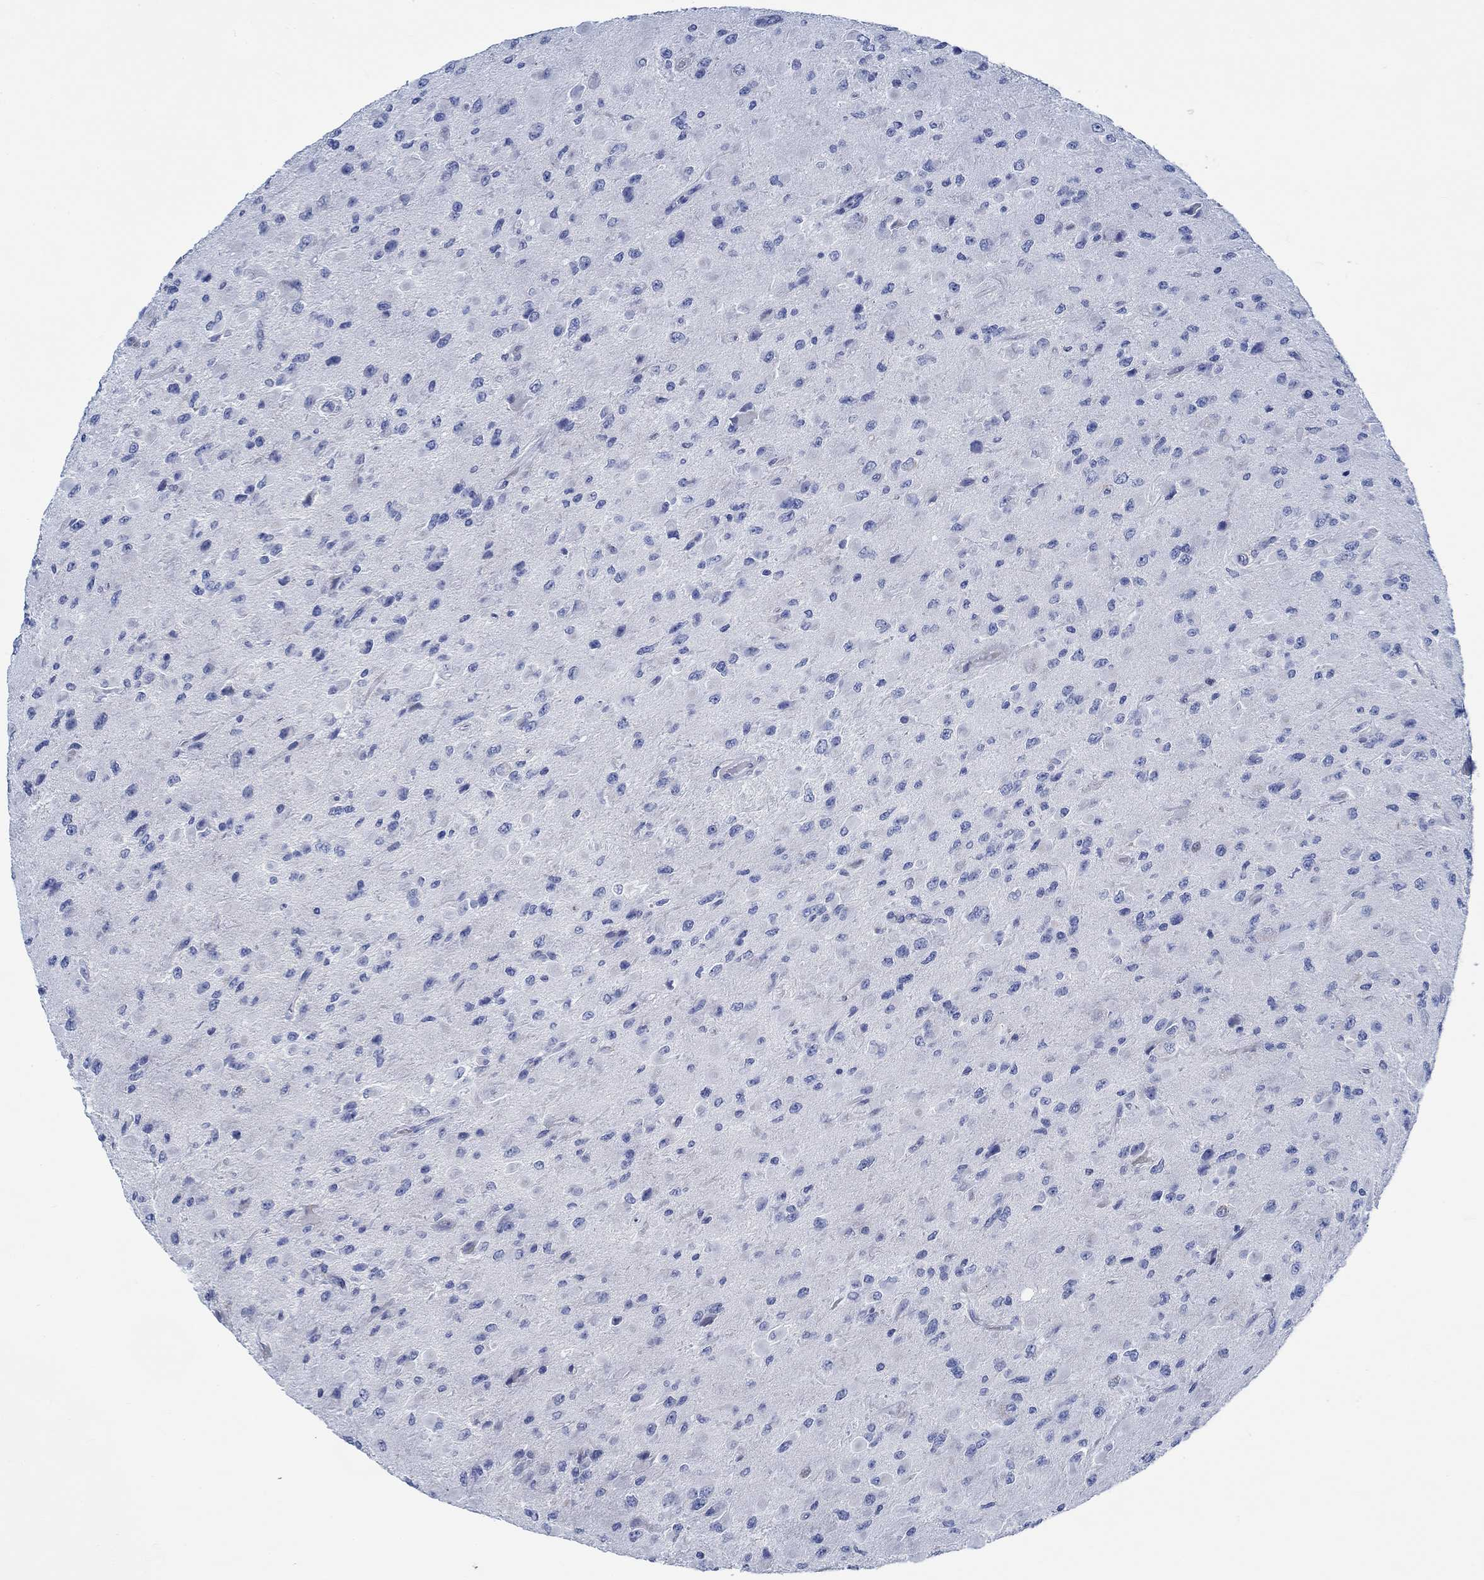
{"staining": {"intensity": "negative", "quantity": "none", "location": "none"}, "tissue": "glioma", "cell_type": "Tumor cells", "image_type": "cancer", "snomed": [{"axis": "morphology", "description": "Glioma, malignant, High grade"}, {"axis": "topography", "description": "Cerebral cortex"}], "caption": "Immunohistochemistry histopathology image of glioma stained for a protein (brown), which demonstrates no expression in tumor cells. Brightfield microscopy of immunohistochemistry (IHC) stained with DAB (brown) and hematoxylin (blue), captured at high magnification.", "gene": "SVEP1", "patient": {"sex": "male", "age": 35}}